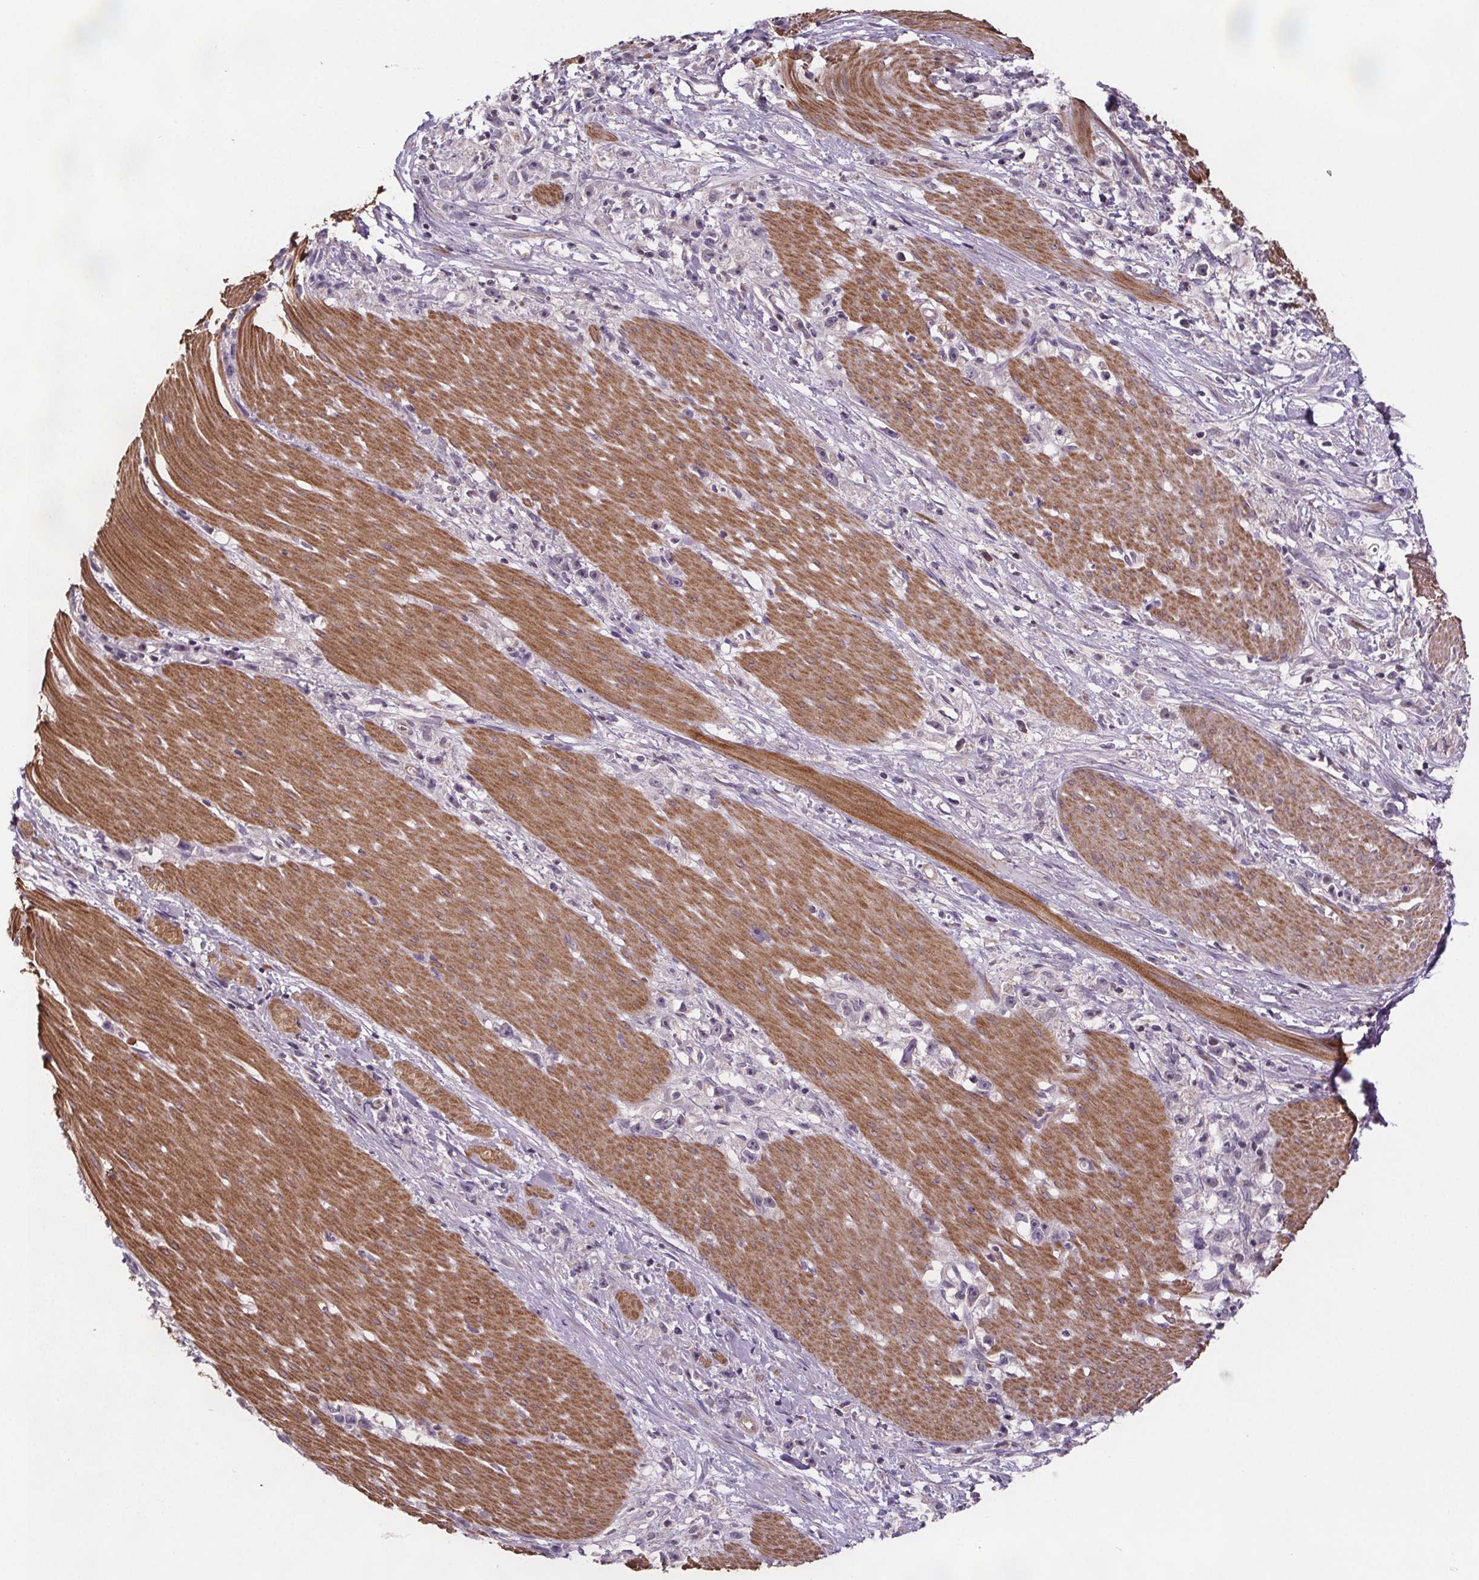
{"staining": {"intensity": "negative", "quantity": "none", "location": "none"}, "tissue": "stomach cancer", "cell_type": "Tumor cells", "image_type": "cancer", "snomed": [{"axis": "morphology", "description": "Adenocarcinoma, NOS"}, {"axis": "topography", "description": "Stomach"}], "caption": "An immunohistochemistry photomicrograph of adenocarcinoma (stomach) is shown. There is no staining in tumor cells of adenocarcinoma (stomach).", "gene": "CLN3", "patient": {"sex": "female", "age": 59}}